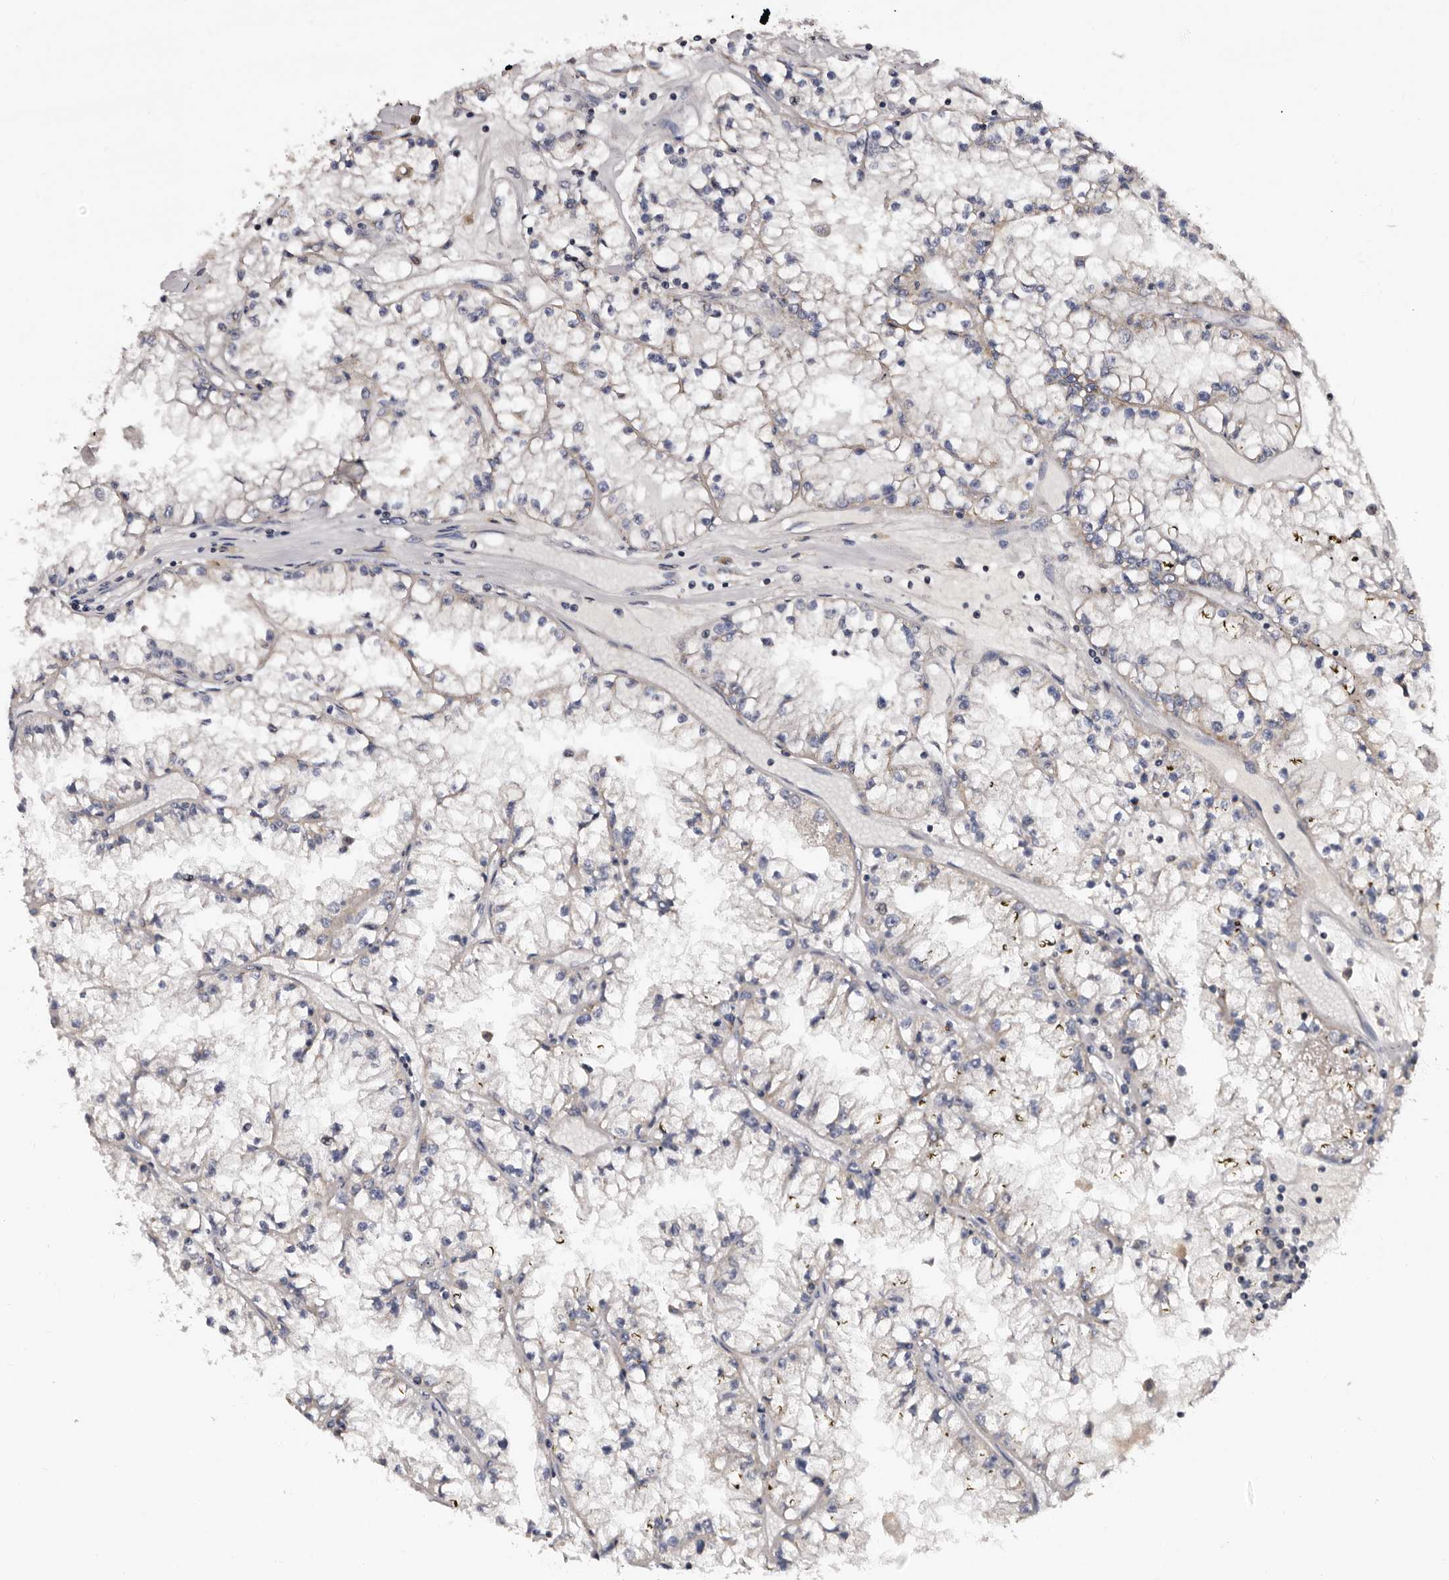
{"staining": {"intensity": "negative", "quantity": "none", "location": "none"}, "tissue": "renal cancer", "cell_type": "Tumor cells", "image_type": "cancer", "snomed": [{"axis": "morphology", "description": "Adenocarcinoma, NOS"}, {"axis": "topography", "description": "Kidney"}], "caption": "Immunohistochemical staining of human adenocarcinoma (renal) demonstrates no significant expression in tumor cells.", "gene": "TAF4B", "patient": {"sex": "male", "age": 56}}